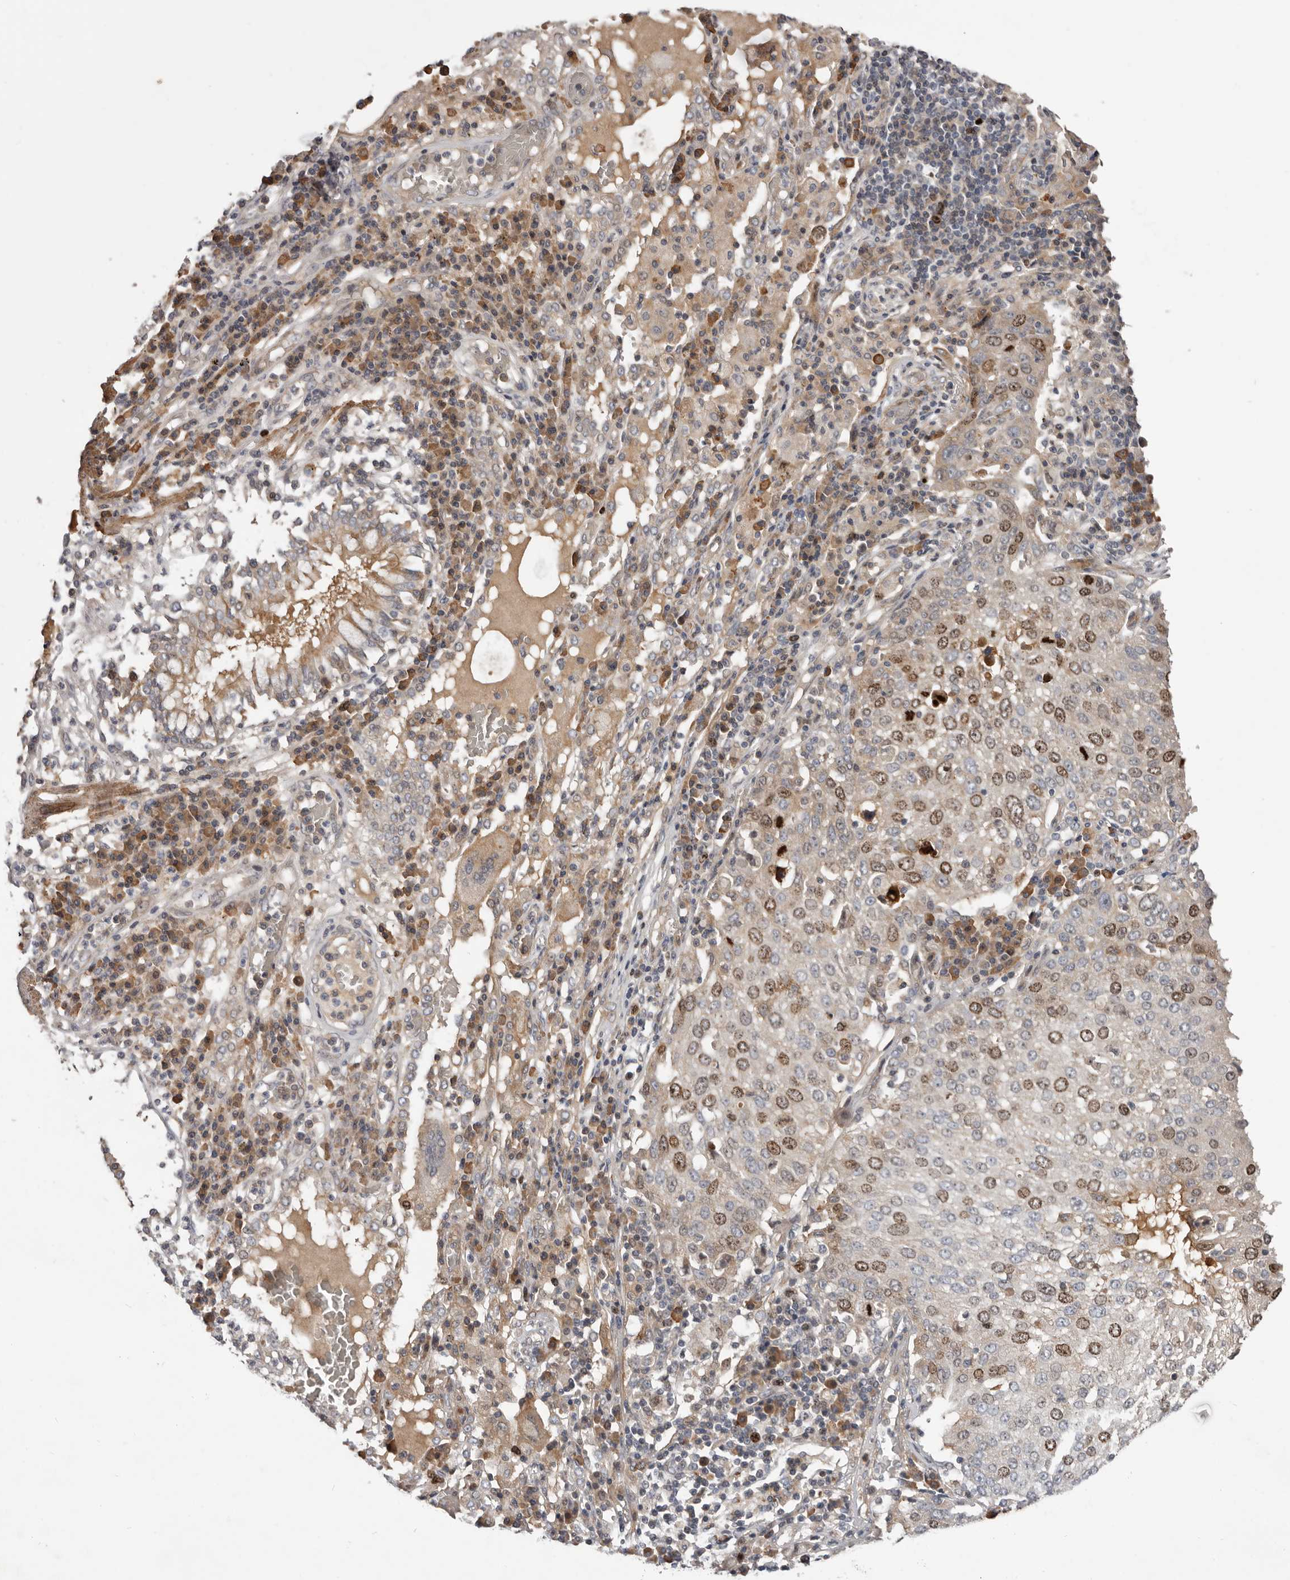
{"staining": {"intensity": "moderate", "quantity": "25%-75%", "location": "nuclear"}, "tissue": "lung cancer", "cell_type": "Tumor cells", "image_type": "cancer", "snomed": [{"axis": "morphology", "description": "Squamous cell carcinoma, NOS"}, {"axis": "topography", "description": "Lung"}], "caption": "Tumor cells display medium levels of moderate nuclear staining in about 25%-75% of cells in squamous cell carcinoma (lung).", "gene": "CDCA8", "patient": {"sex": "male", "age": 65}}